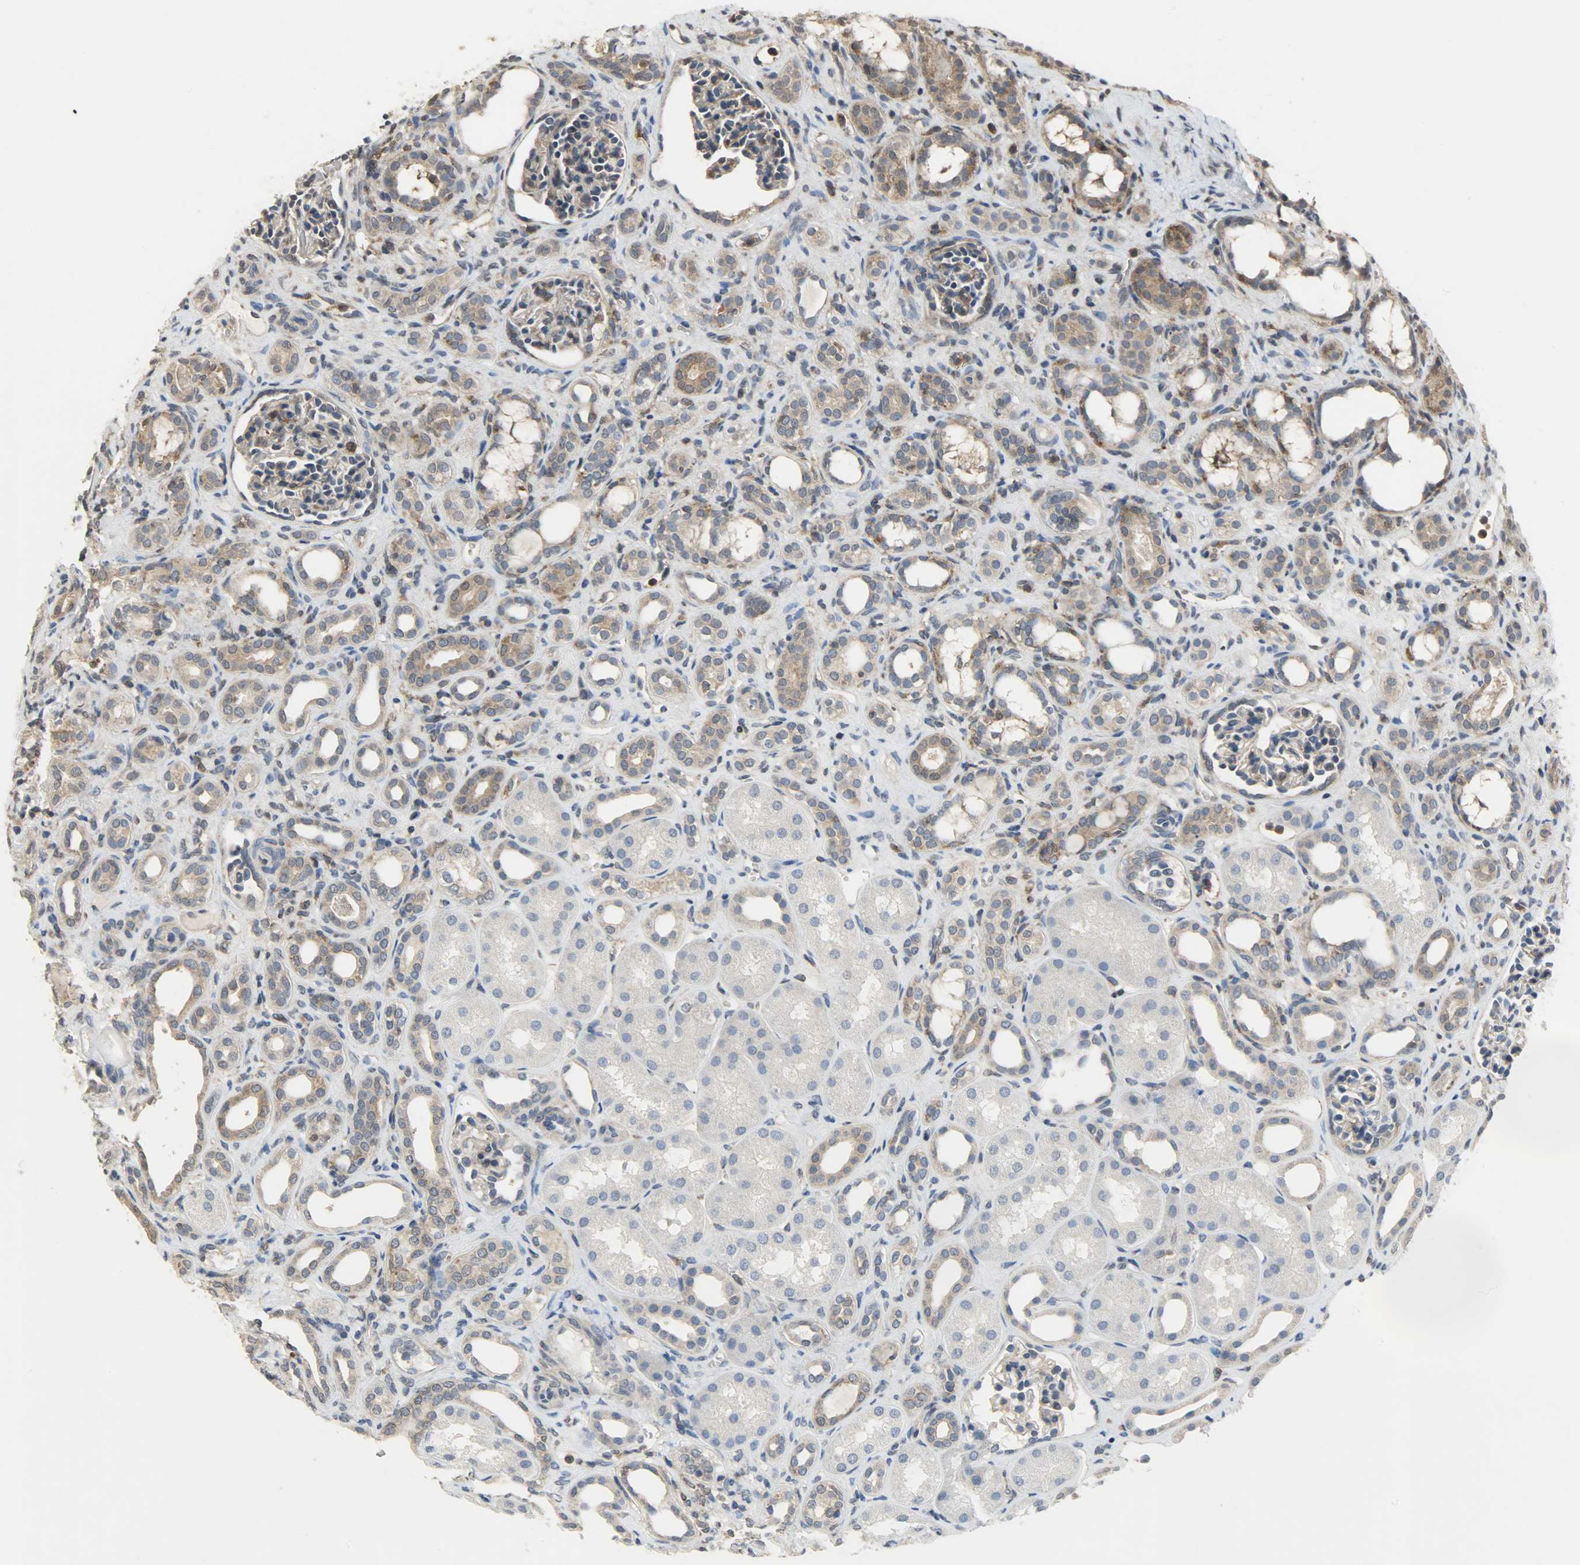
{"staining": {"intensity": "weak", "quantity": "25%-75%", "location": "cytoplasmic/membranous"}, "tissue": "kidney", "cell_type": "Cells in glomeruli", "image_type": "normal", "snomed": [{"axis": "morphology", "description": "Normal tissue, NOS"}, {"axis": "topography", "description": "Kidney"}], "caption": "The photomicrograph displays staining of normal kidney, revealing weak cytoplasmic/membranous protein expression (brown color) within cells in glomeruli.", "gene": "TRIM21", "patient": {"sex": "male", "age": 7}}